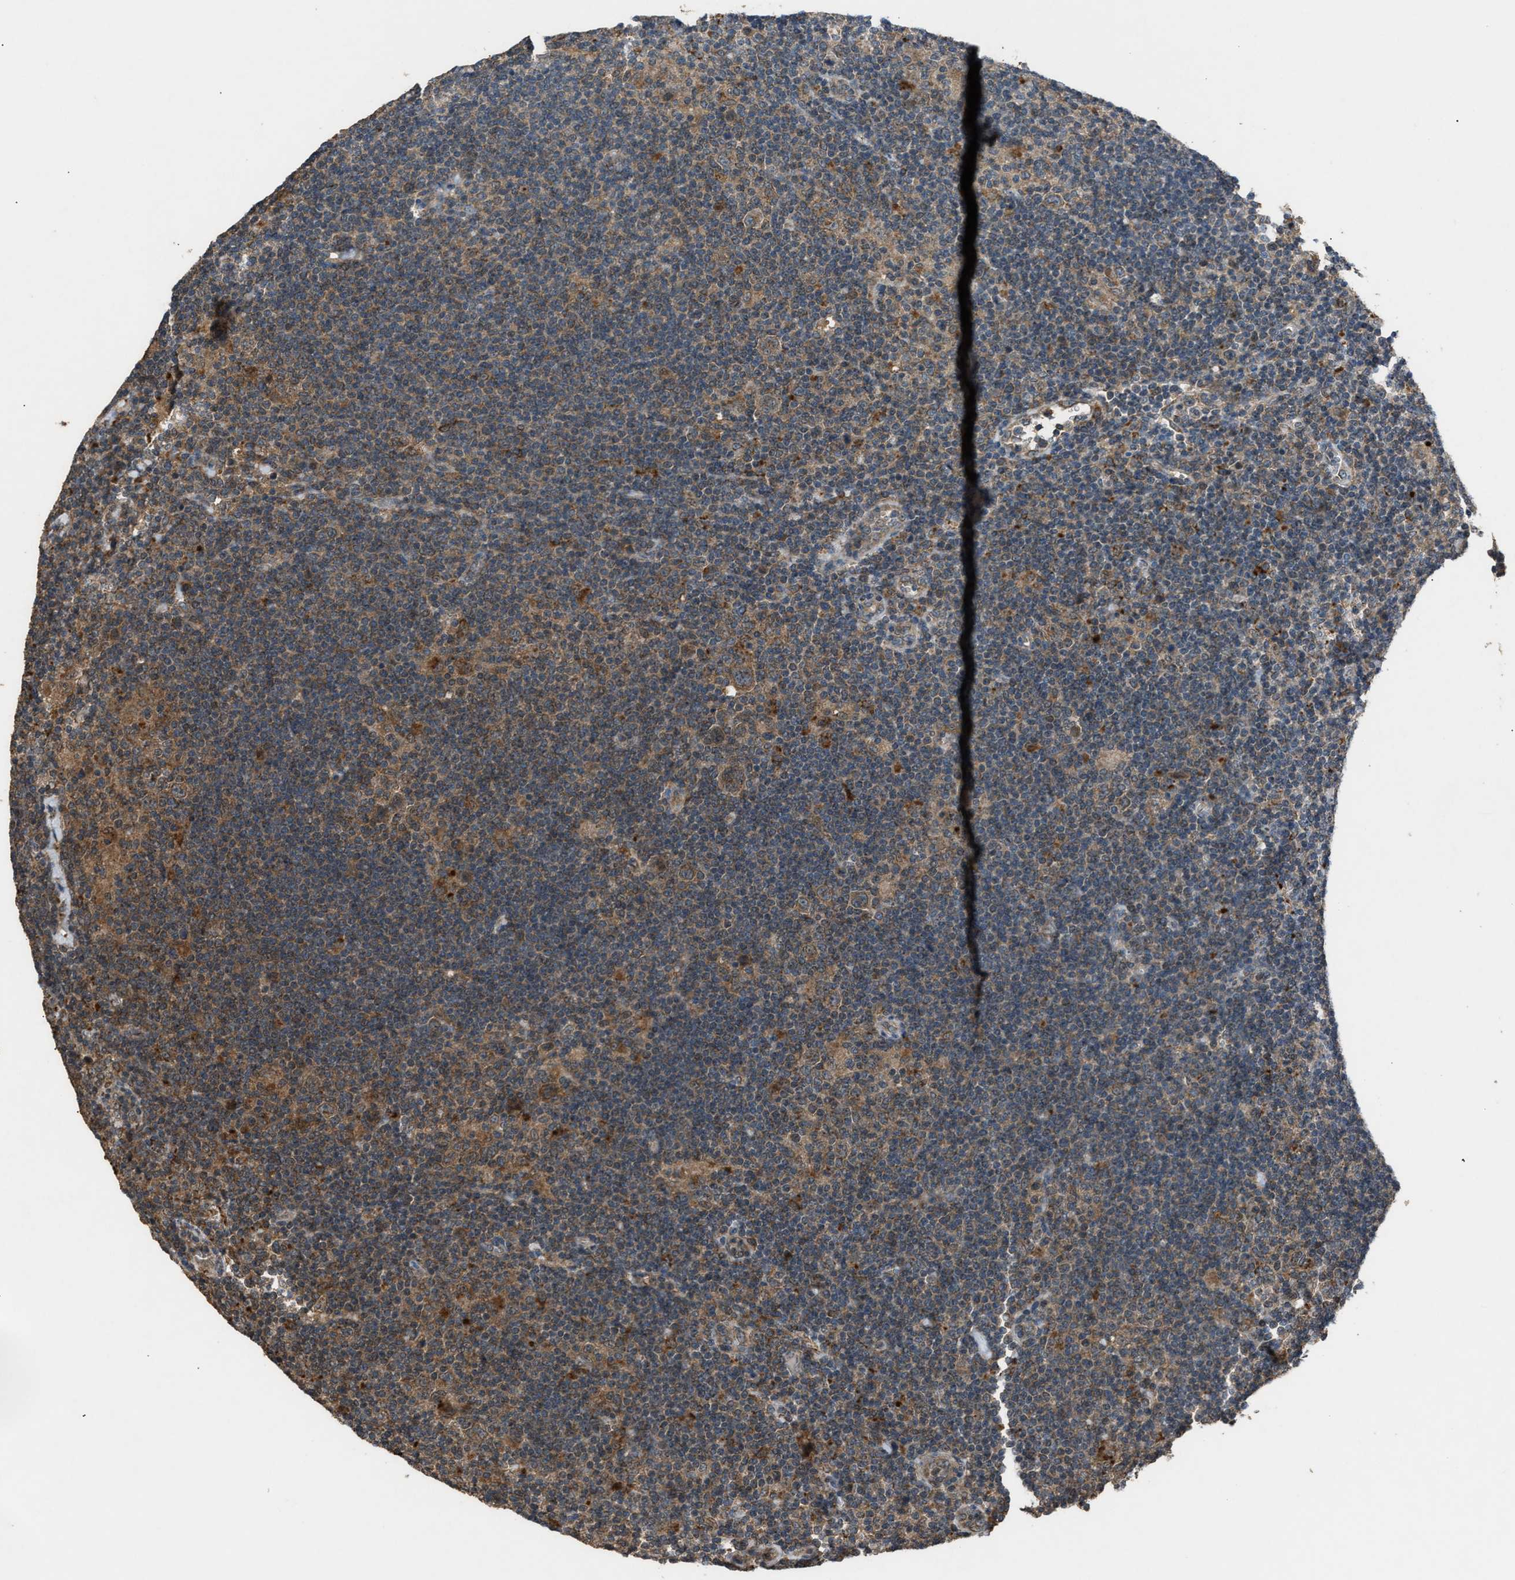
{"staining": {"intensity": "moderate", "quantity": ">75%", "location": "cytoplasmic/membranous"}, "tissue": "lymphoma", "cell_type": "Tumor cells", "image_type": "cancer", "snomed": [{"axis": "morphology", "description": "Hodgkin's disease, NOS"}, {"axis": "topography", "description": "Lymph node"}], "caption": "Immunohistochemical staining of human lymphoma displays moderate cytoplasmic/membranous protein staining in approximately >75% of tumor cells.", "gene": "PSMD1", "patient": {"sex": "female", "age": 57}}